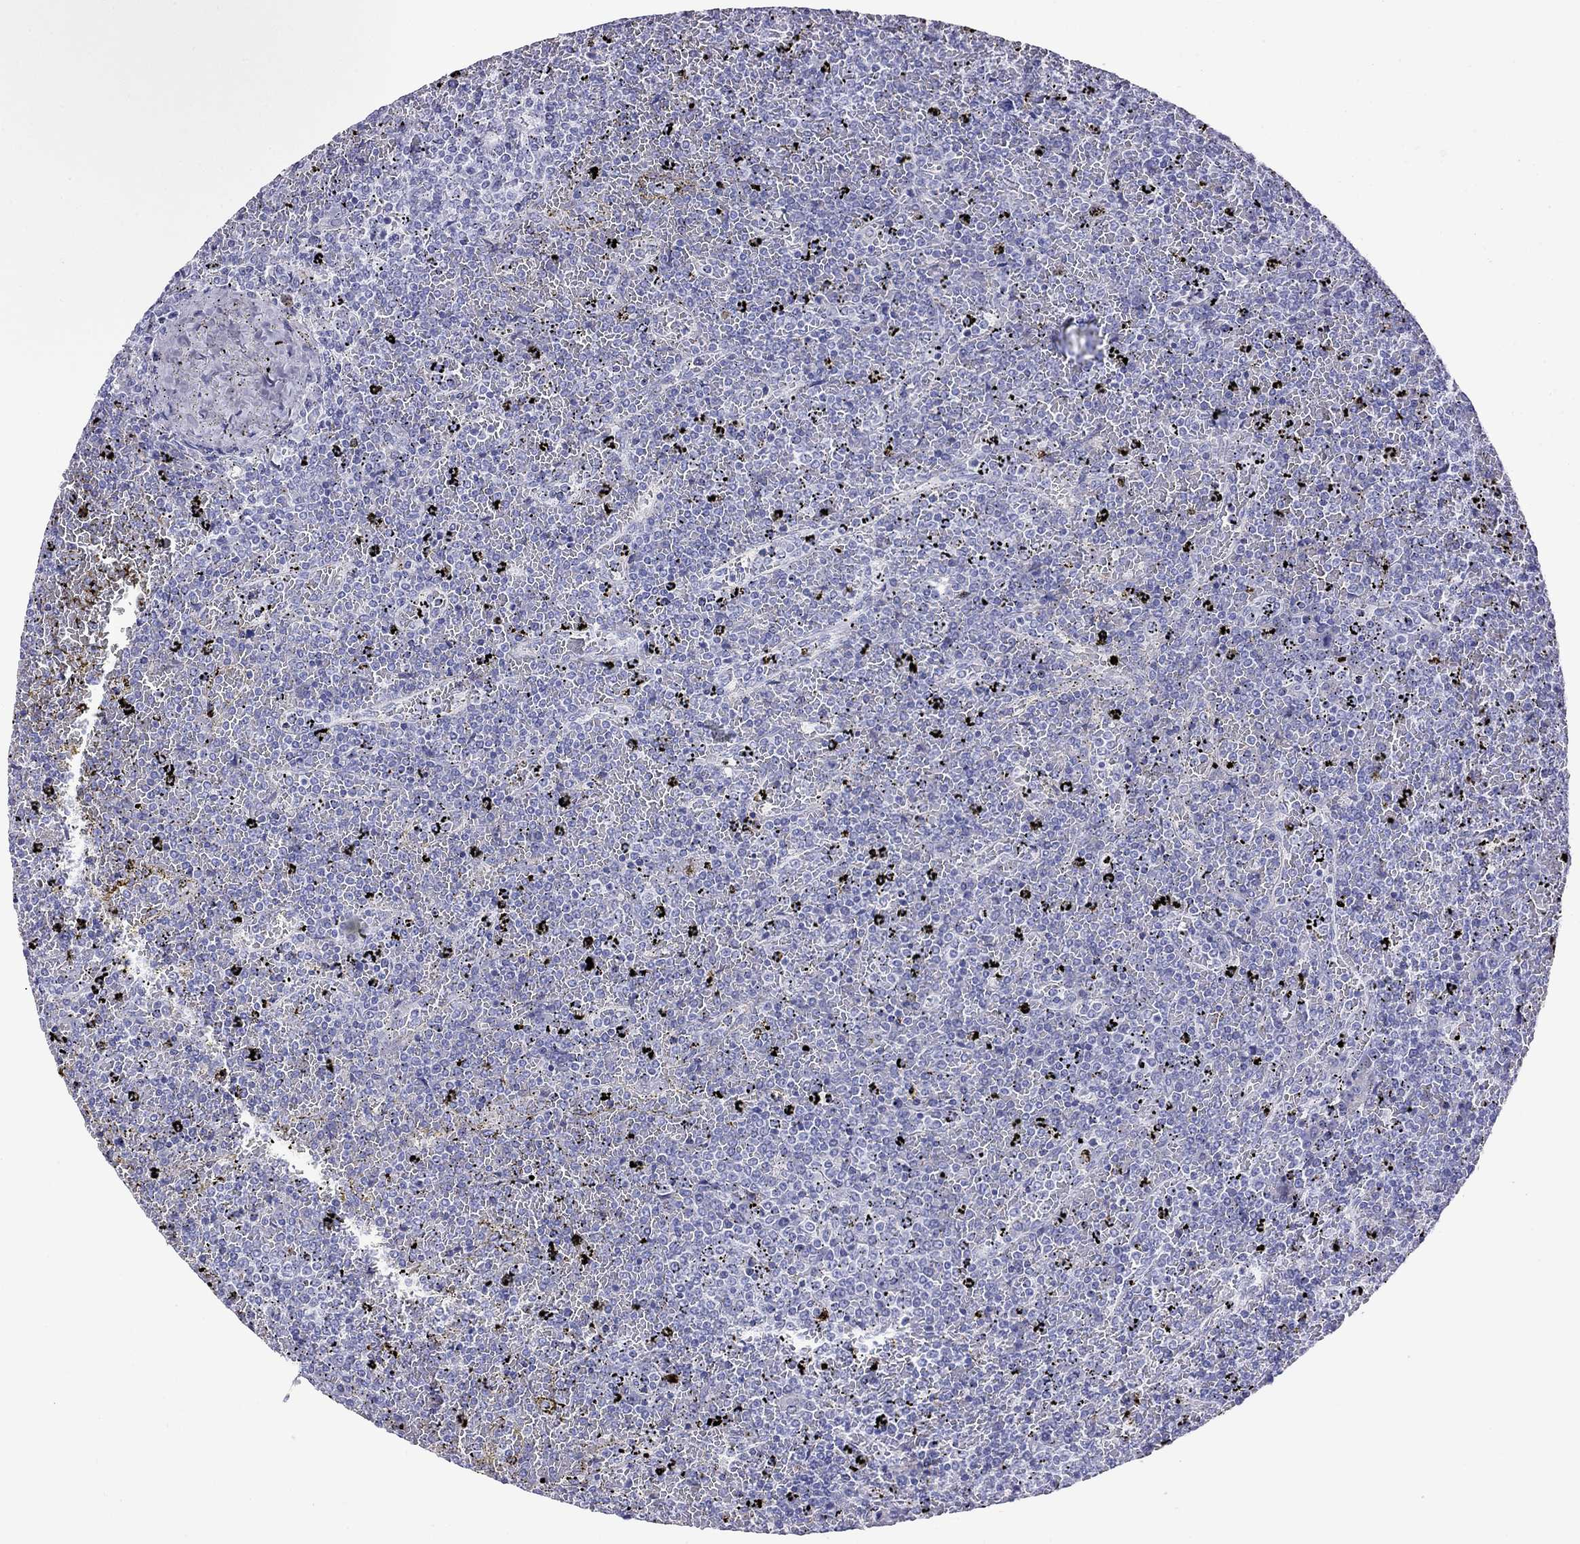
{"staining": {"intensity": "negative", "quantity": "none", "location": "none"}, "tissue": "lymphoma", "cell_type": "Tumor cells", "image_type": "cancer", "snomed": [{"axis": "morphology", "description": "Malignant lymphoma, non-Hodgkin's type, Low grade"}, {"axis": "topography", "description": "Spleen"}], "caption": "An immunohistochemistry histopathology image of malignant lymphoma, non-Hodgkin's type (low-grade) is shown. There is no staining in tumor cells of malignant lymphoma, non-Hodgkin's type (low-grade). Nuclei are stained in blue.", "gene": "SLC30A8", "patient": {"sex": "female", "age": 77}}